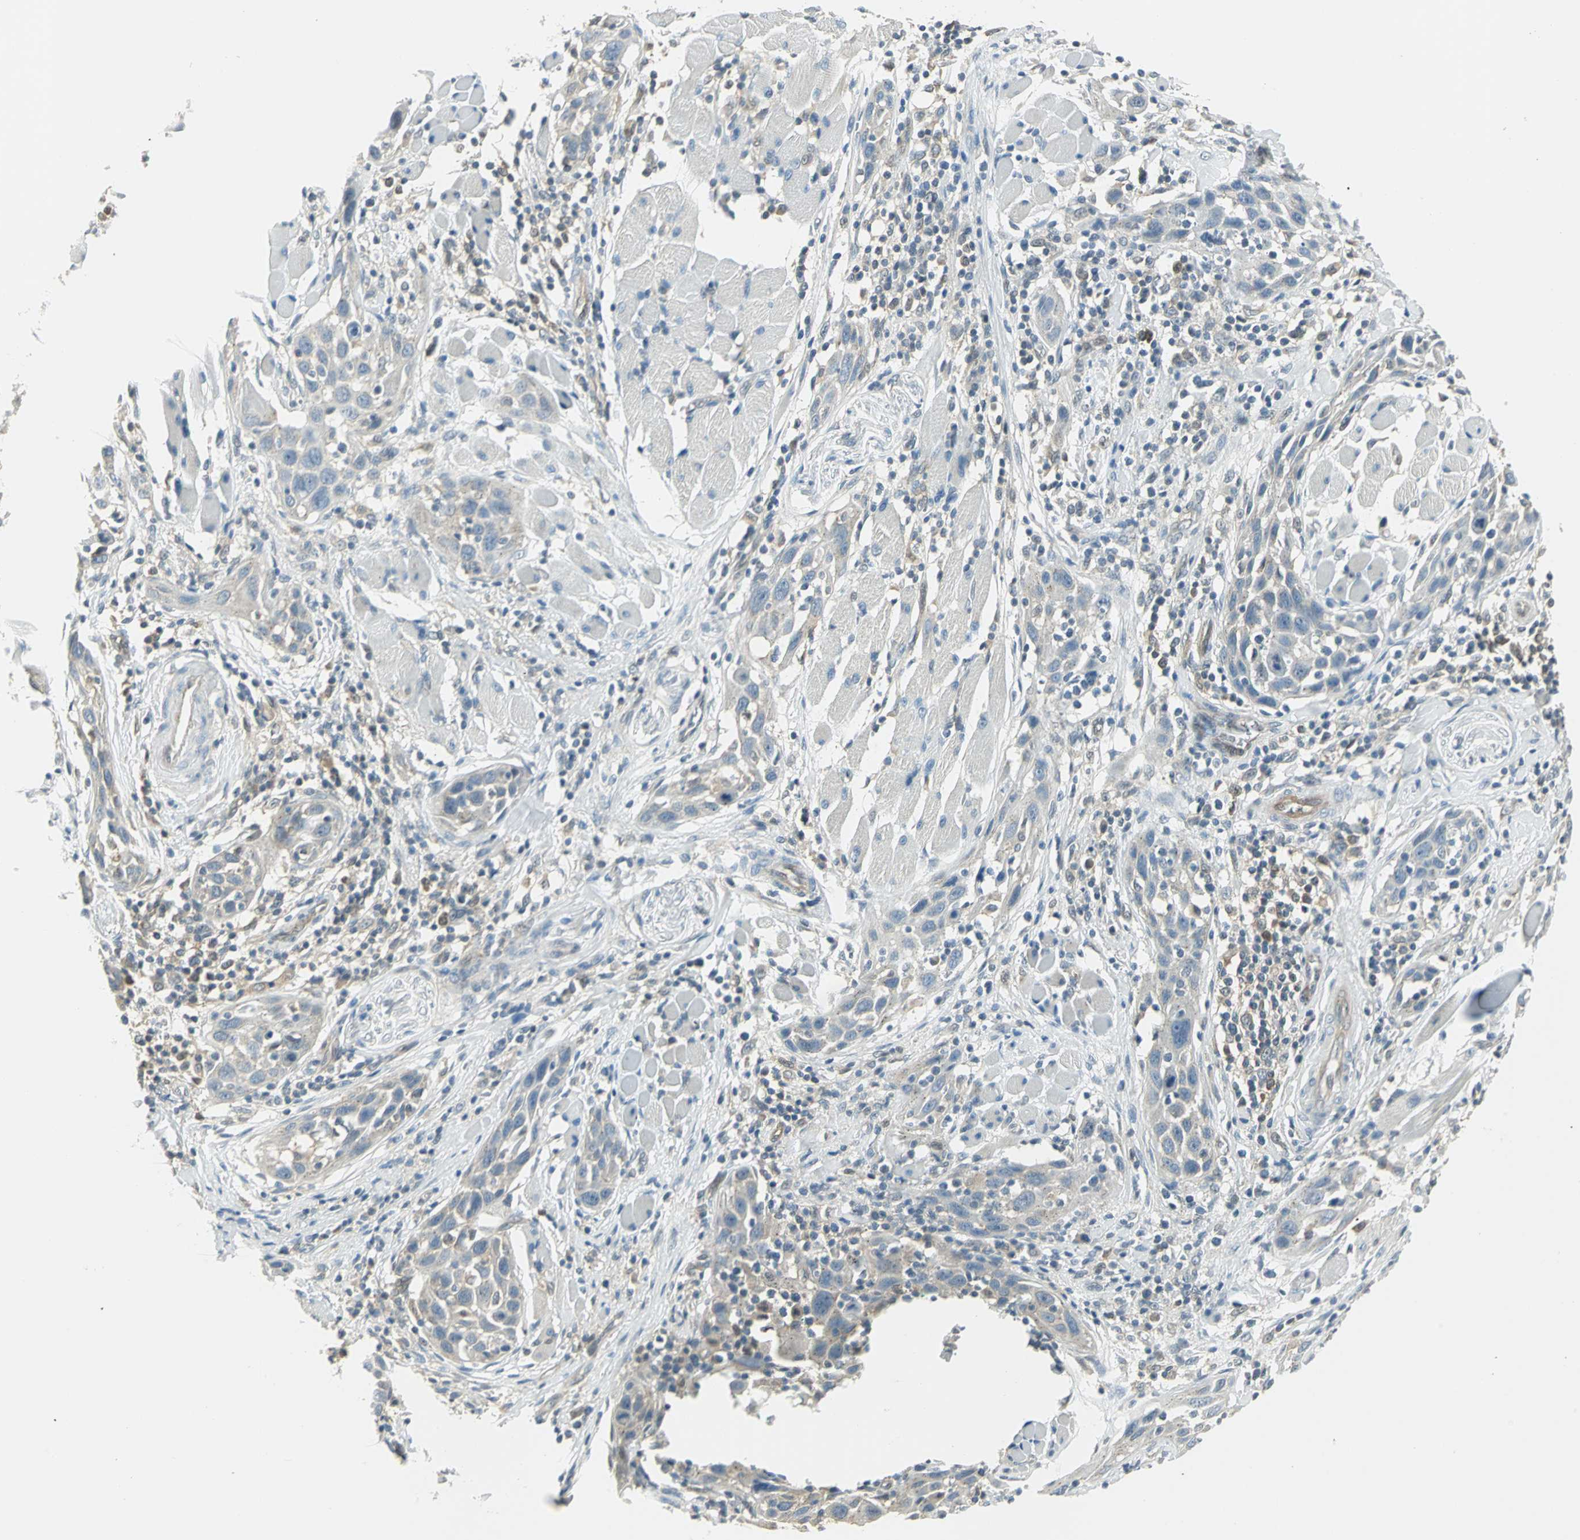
{"staining": {"intensity": "weak", "quantity": ">75%", "location": "cytoplasmic/membranous"}, "tissue": "head and neck cancer", "cell_type": "Tumor cells", "image_type": "cancer", "snomed": [{"axis": "morphology", "description": "Squamous cell carcinoma, NOS"}, {"axis": "topography", "description": "Oral tissue"}, {"axis": "topography", "description": "Head-Neck"}], "caption": "Head and neck cancer (squamous cell carcinoma) was stained to show a protein in brown. There is low levels of weak cytoplasmic/membranous positivity in approximately >75% of tumor cells.", "gene": "FYN", "patient": {"sex": "female", "age": 50}}